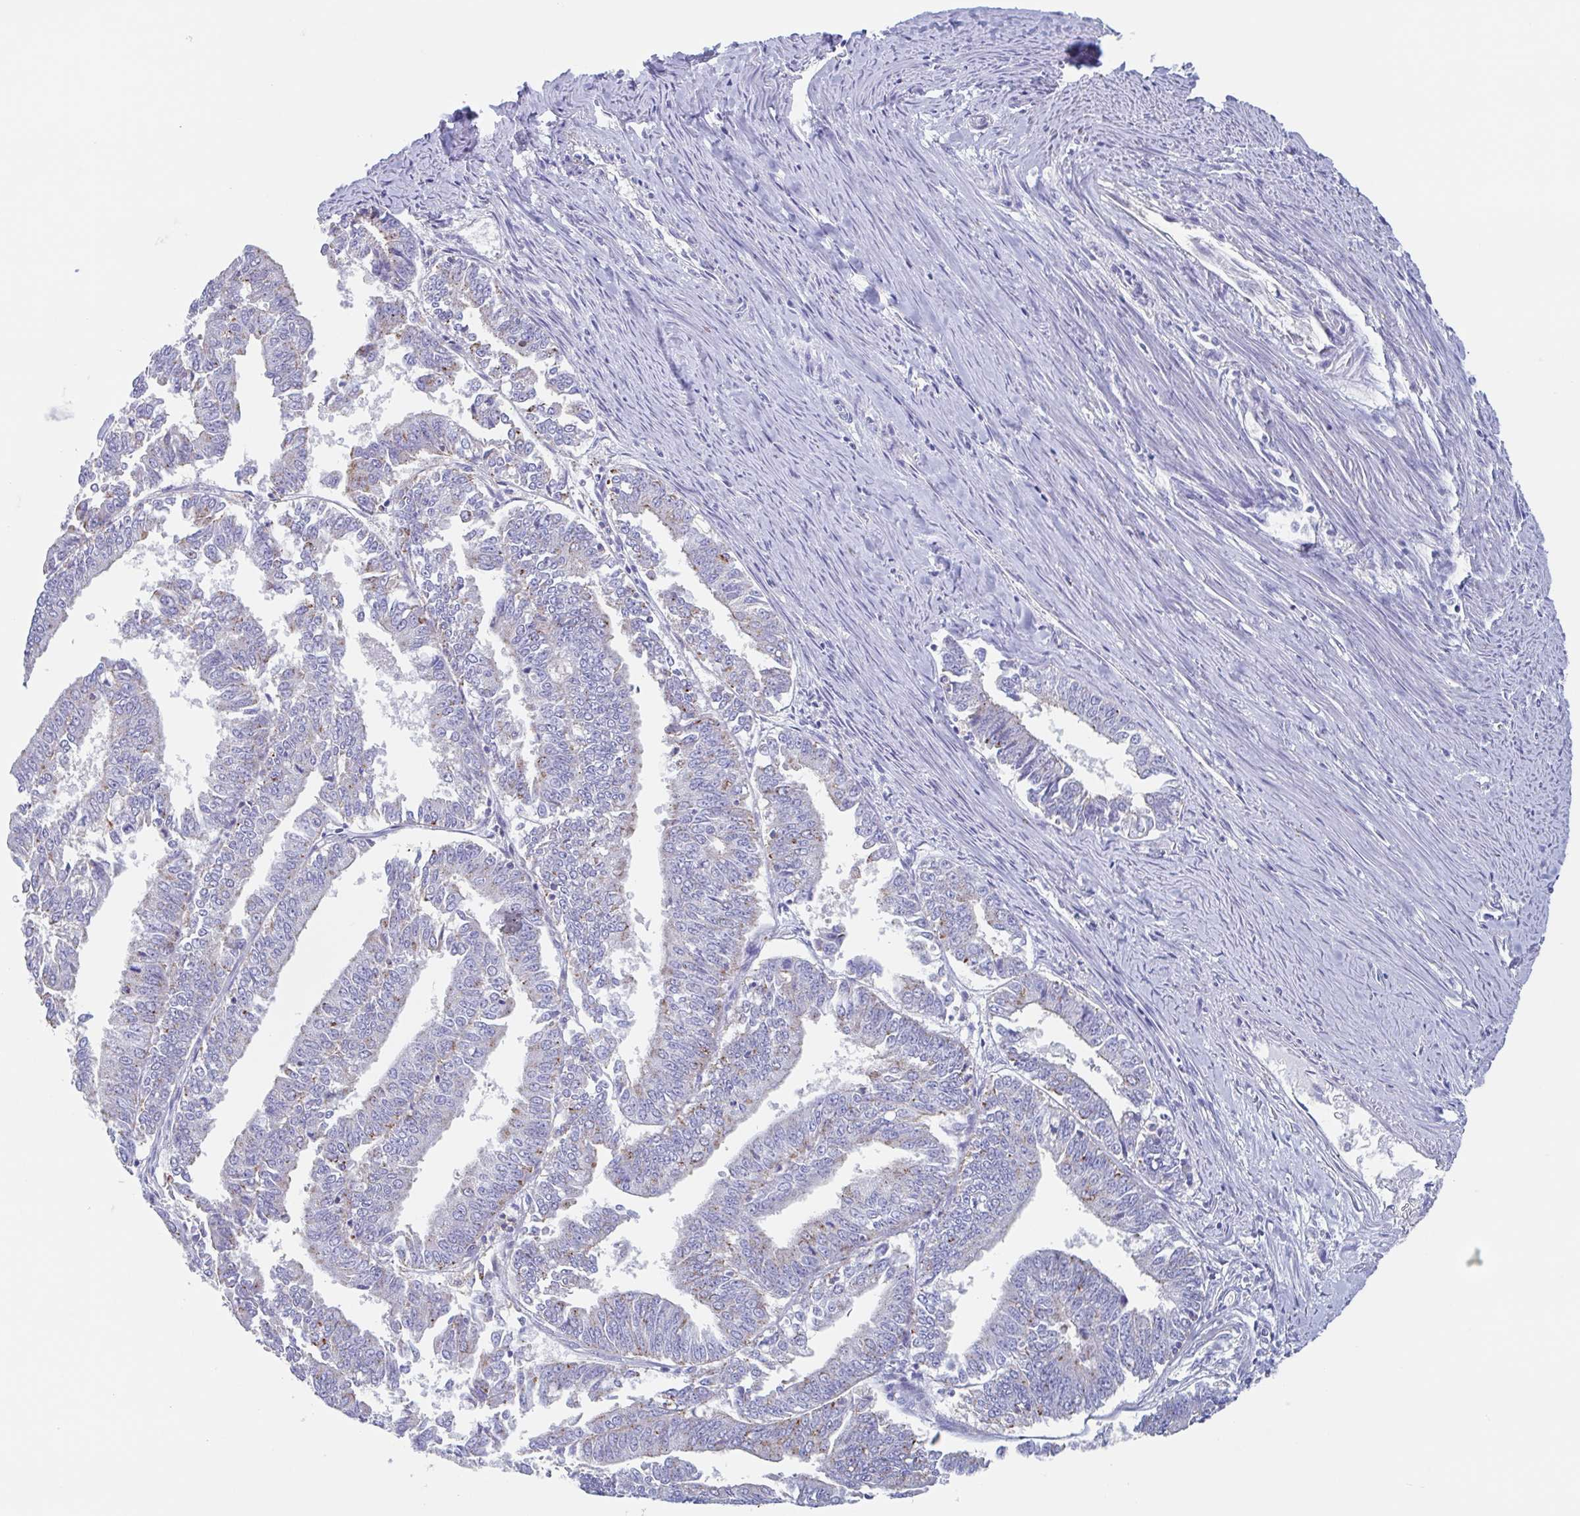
{"staining": {"intensity": "moderate", "quantity": "25%-75%", "location": "cytoplasmic/membranous"}, "tissue": "endometrial cancer", "cell_type": "Tumor cells", "image_type": "cancer", "snomed": [{"axis": "morphology", "description": "Adenocarcinoma, NOS"}, {"axis": "topography", "description": "Endometrium"}], "caption": "Brown immunohistochemical staining in endometrial adenocarcinoma demonstrates moderate cytoplasmic/membranous staining in about 25%-75% of tumor cells.", "gene": "CHMP5", "patient": {"sex": "female", "age": 73}}